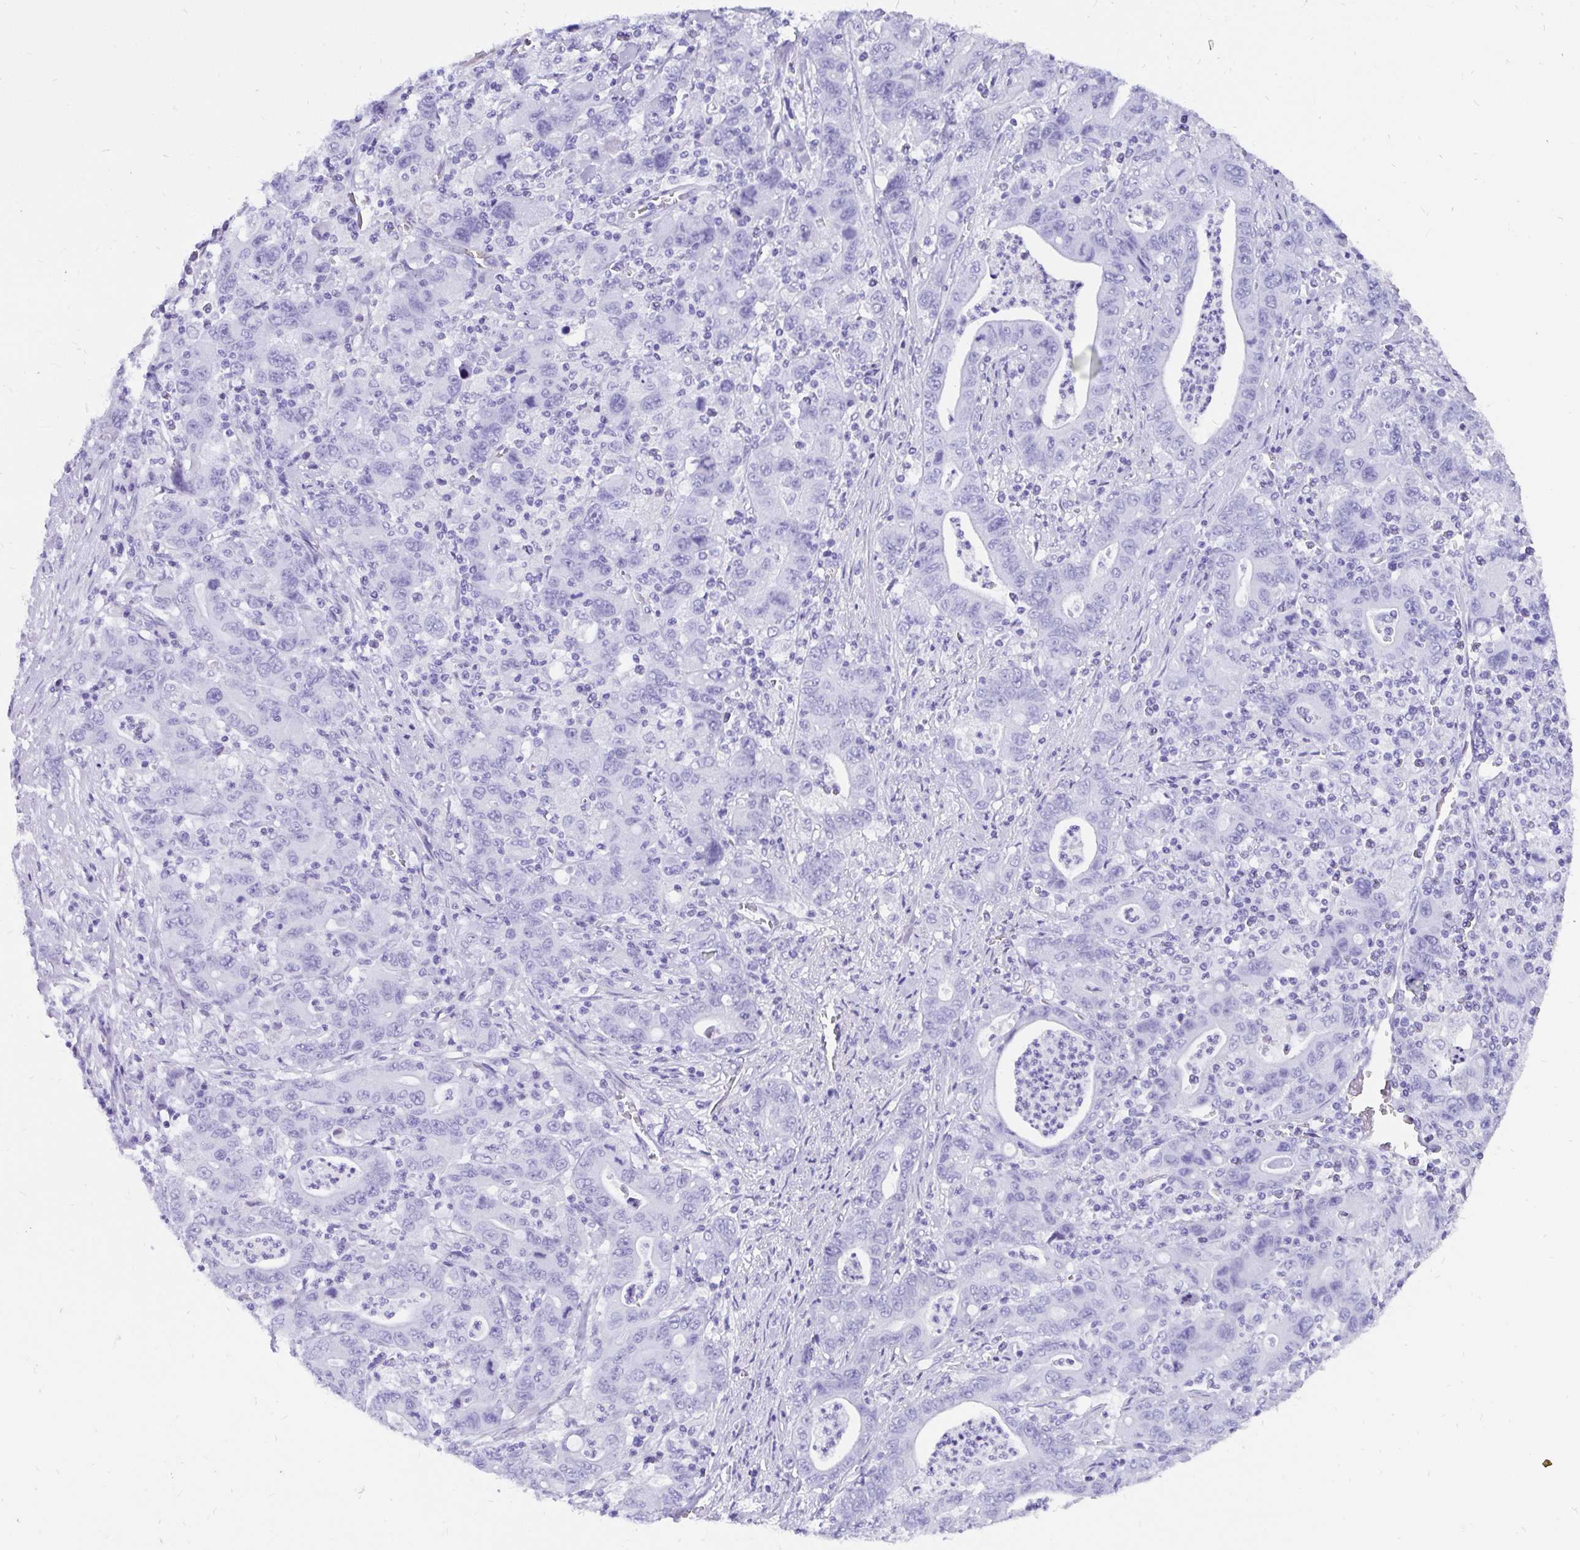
{"staining": {"intensity": "negative", "quantity": "none", "location": "none"}, "tissue": "stomach cancer", "cell_type": "Tumor cells", "image_type": "cancer", "snomed": [{"axis": "morphology", "description": "Adenocarcinoma, NOS"}, {"axis": "topography", "description": "Stomach, upper"}], "caption": "High power microscopy micrograph of an IHC image of stomach cancer (adenocarcinoma), revealing no significant staining in tumor cells.", "gene": "KRT13", "patient": {"sex": "male", "age": 69}}